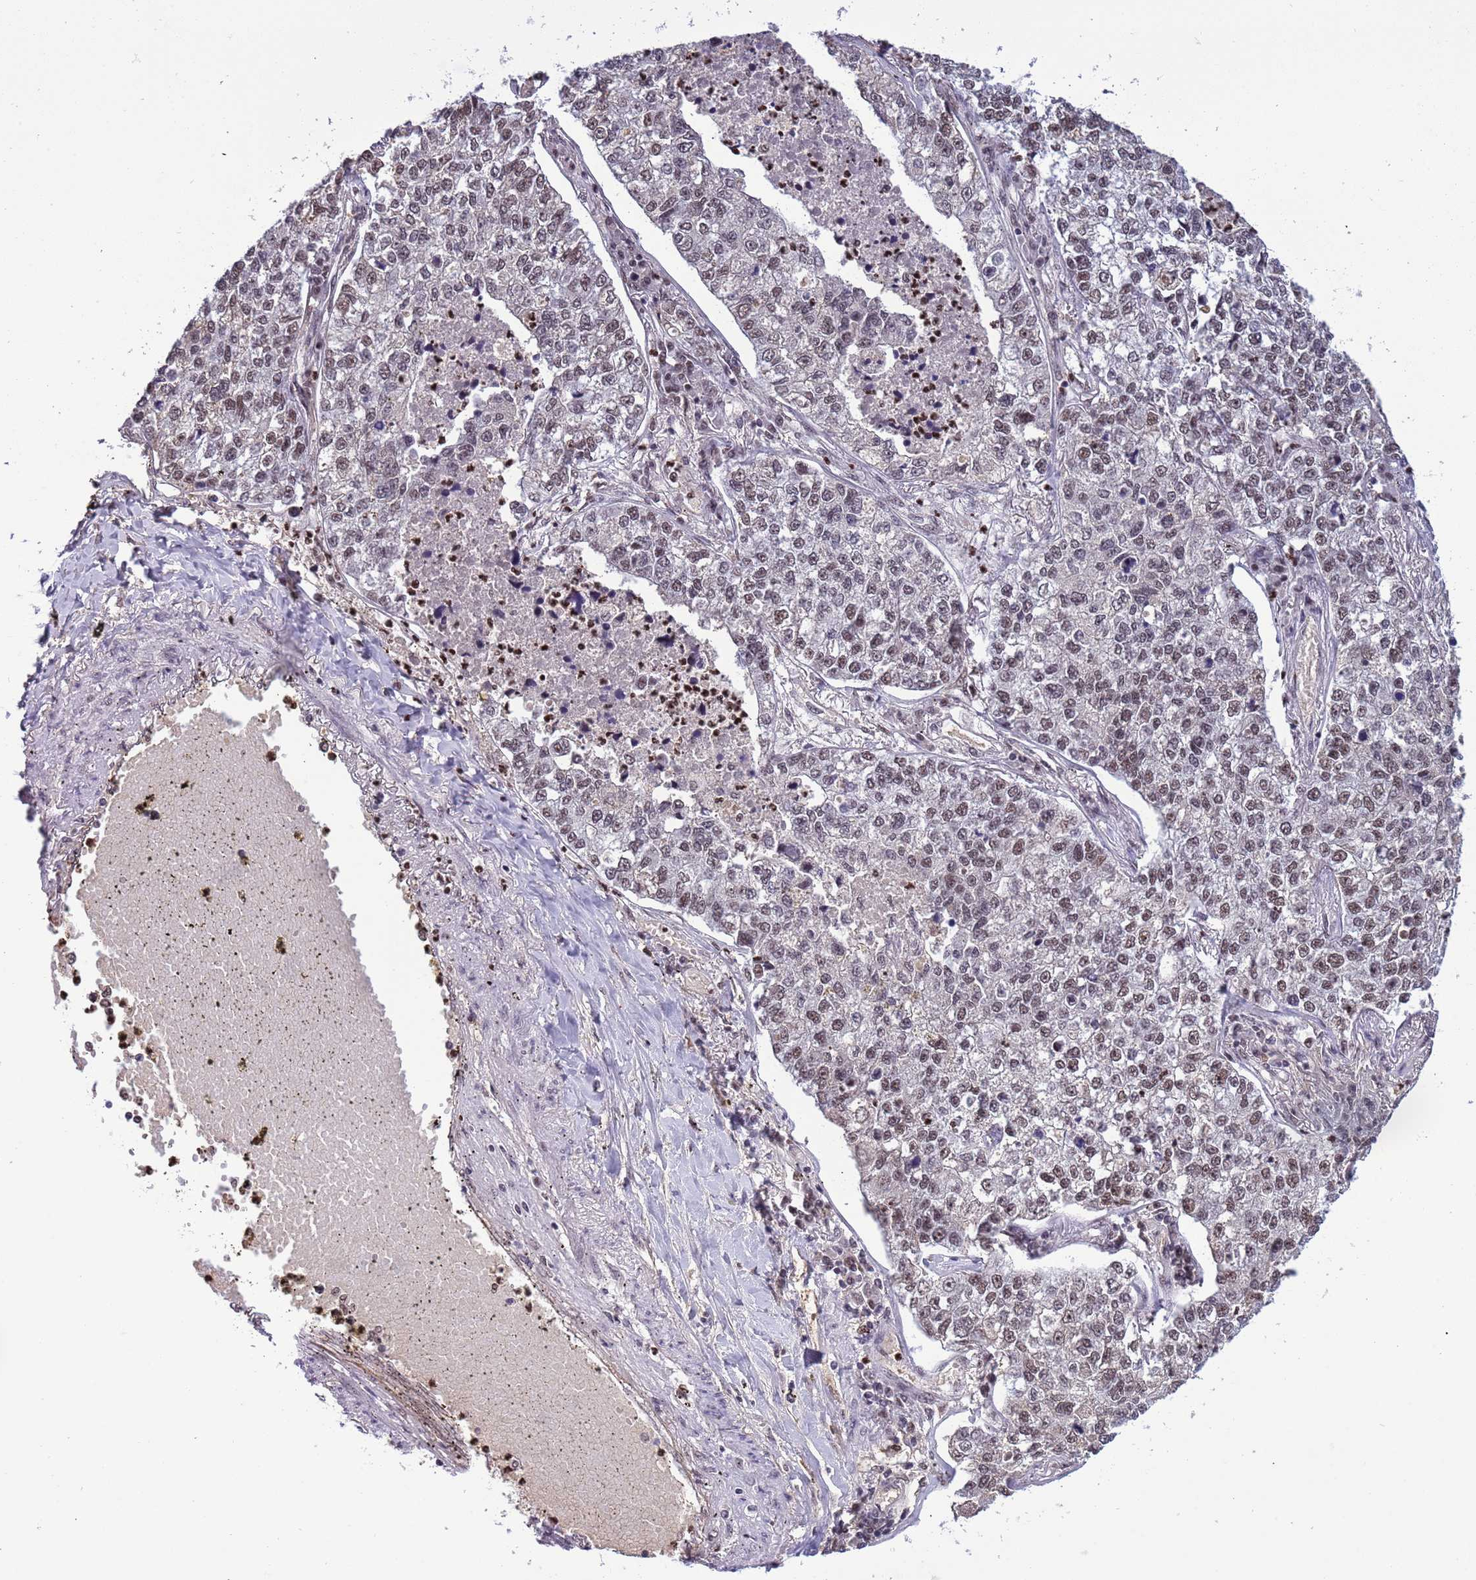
{"staining": {"intensity": "moderate", "quantity": ">75%", "location": "nuclear"}, "tissue": "lung cancer", "cell_type": "Tumor cells", "image_type": "cancer", "snomed": [{"axis": "morphology", "description": "Adenocarcinoma, NOS"}, {"axis": "topography", "description": "Lung"}], "caption": "Lung cancer (adenocarcinoma) stained with a protein marker shows moderate staining in tumor cells.", "gene": "SRRT", "patient": {"sex": "male", "age": 49}}